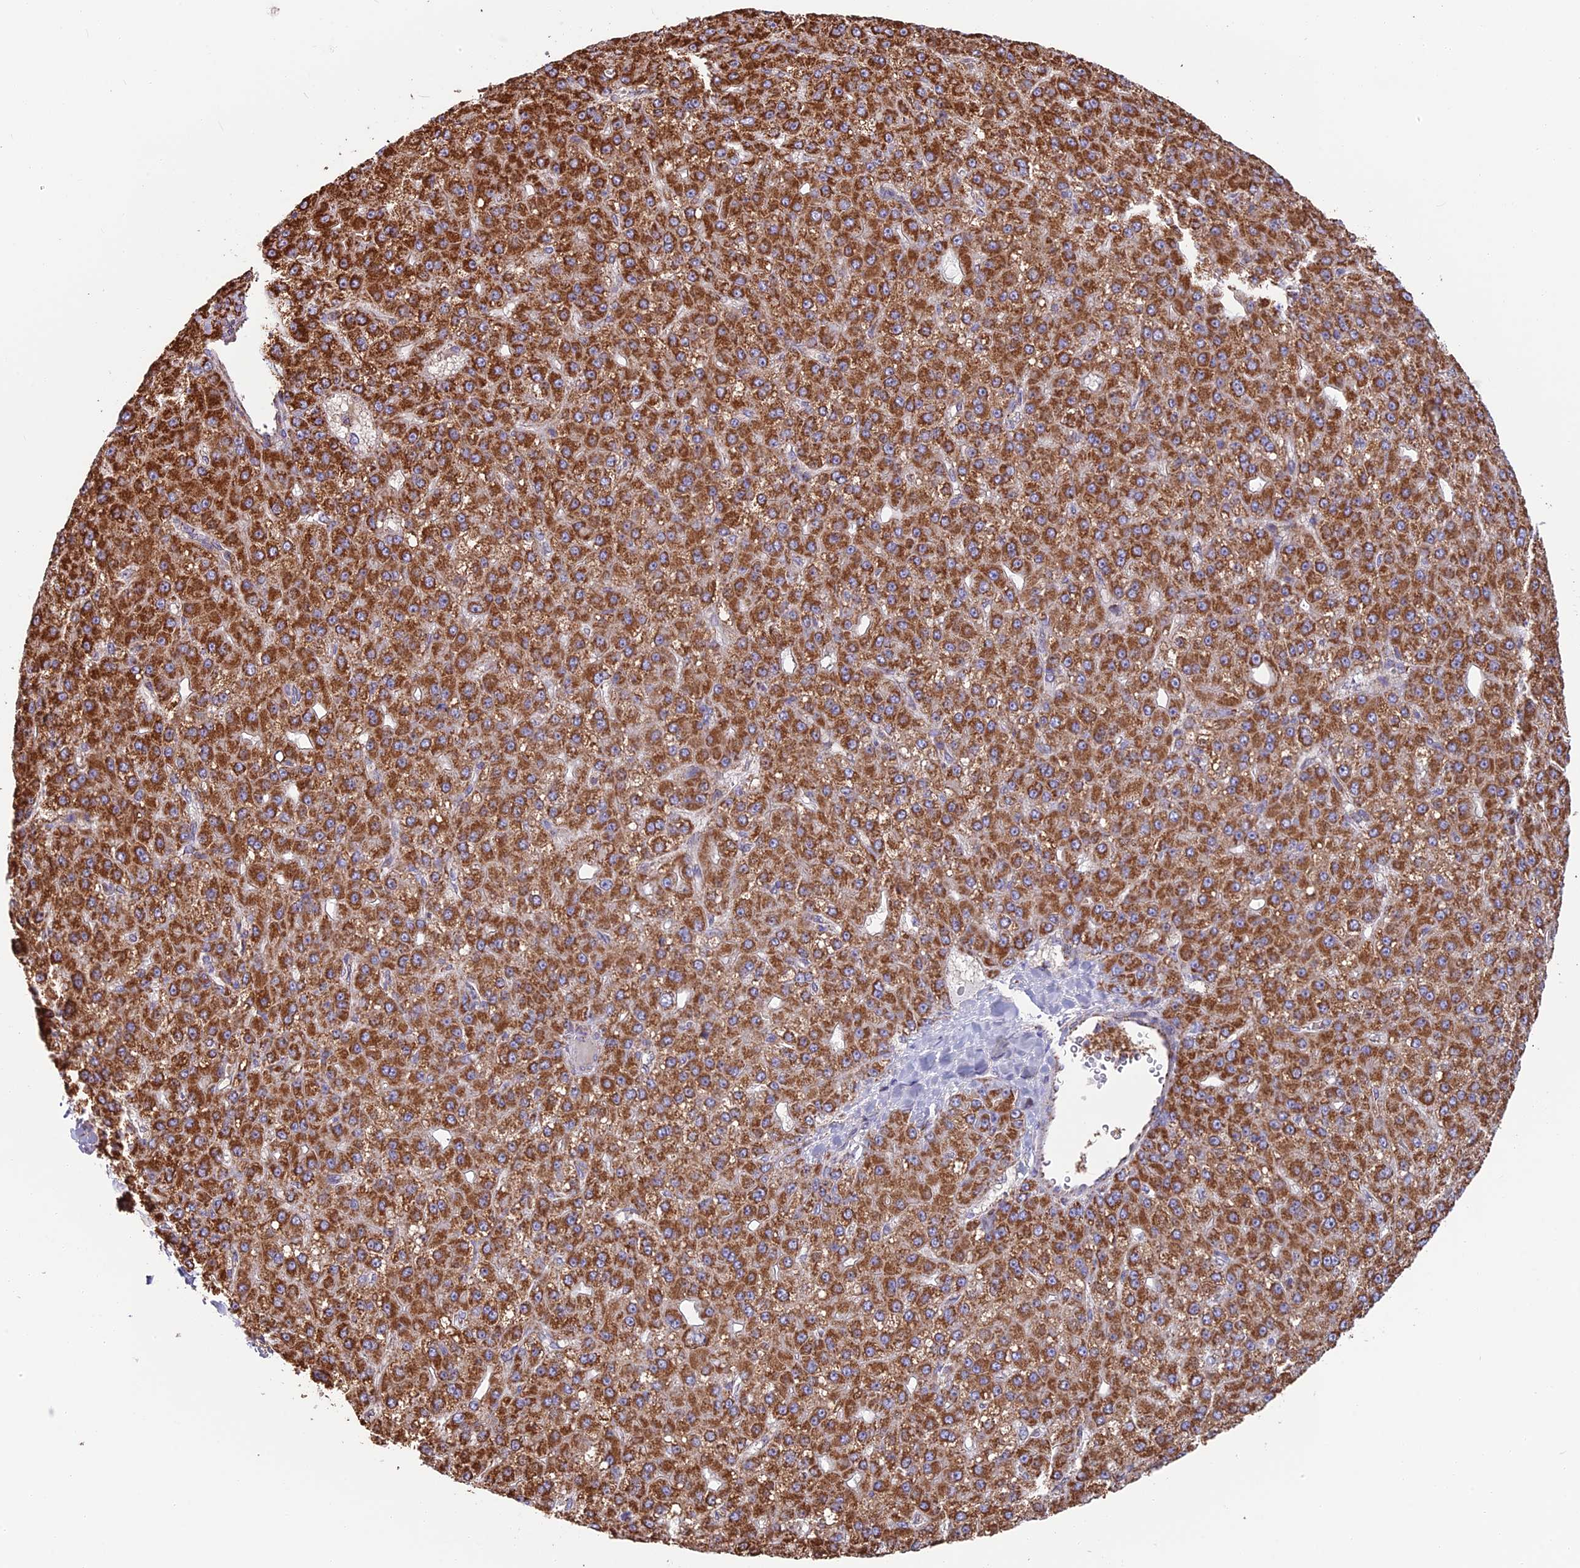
{"staining": {"intensity": "strong", "quantity": ">75%", "location": "cytoplasmic/membranous"}, "tissue": "liver cancer", "cell_type": "Tumor cells", "image_type": "cancer", "snomed": [{"axis": "morphology", "description": "Carcinoma, Hepatocellular, NOS"}, {"axis": "topography", "description": "Liver"}], "caption": "Immunohistochemistry (IHC) histopathology image of liver cancer stained for a protein (brown), which exhibits high levels of strong cytoplasmic/membranous staining in about >75% of tumor cells.", "gene": "CS", "patient": {"sex": "male", "age": 67}}